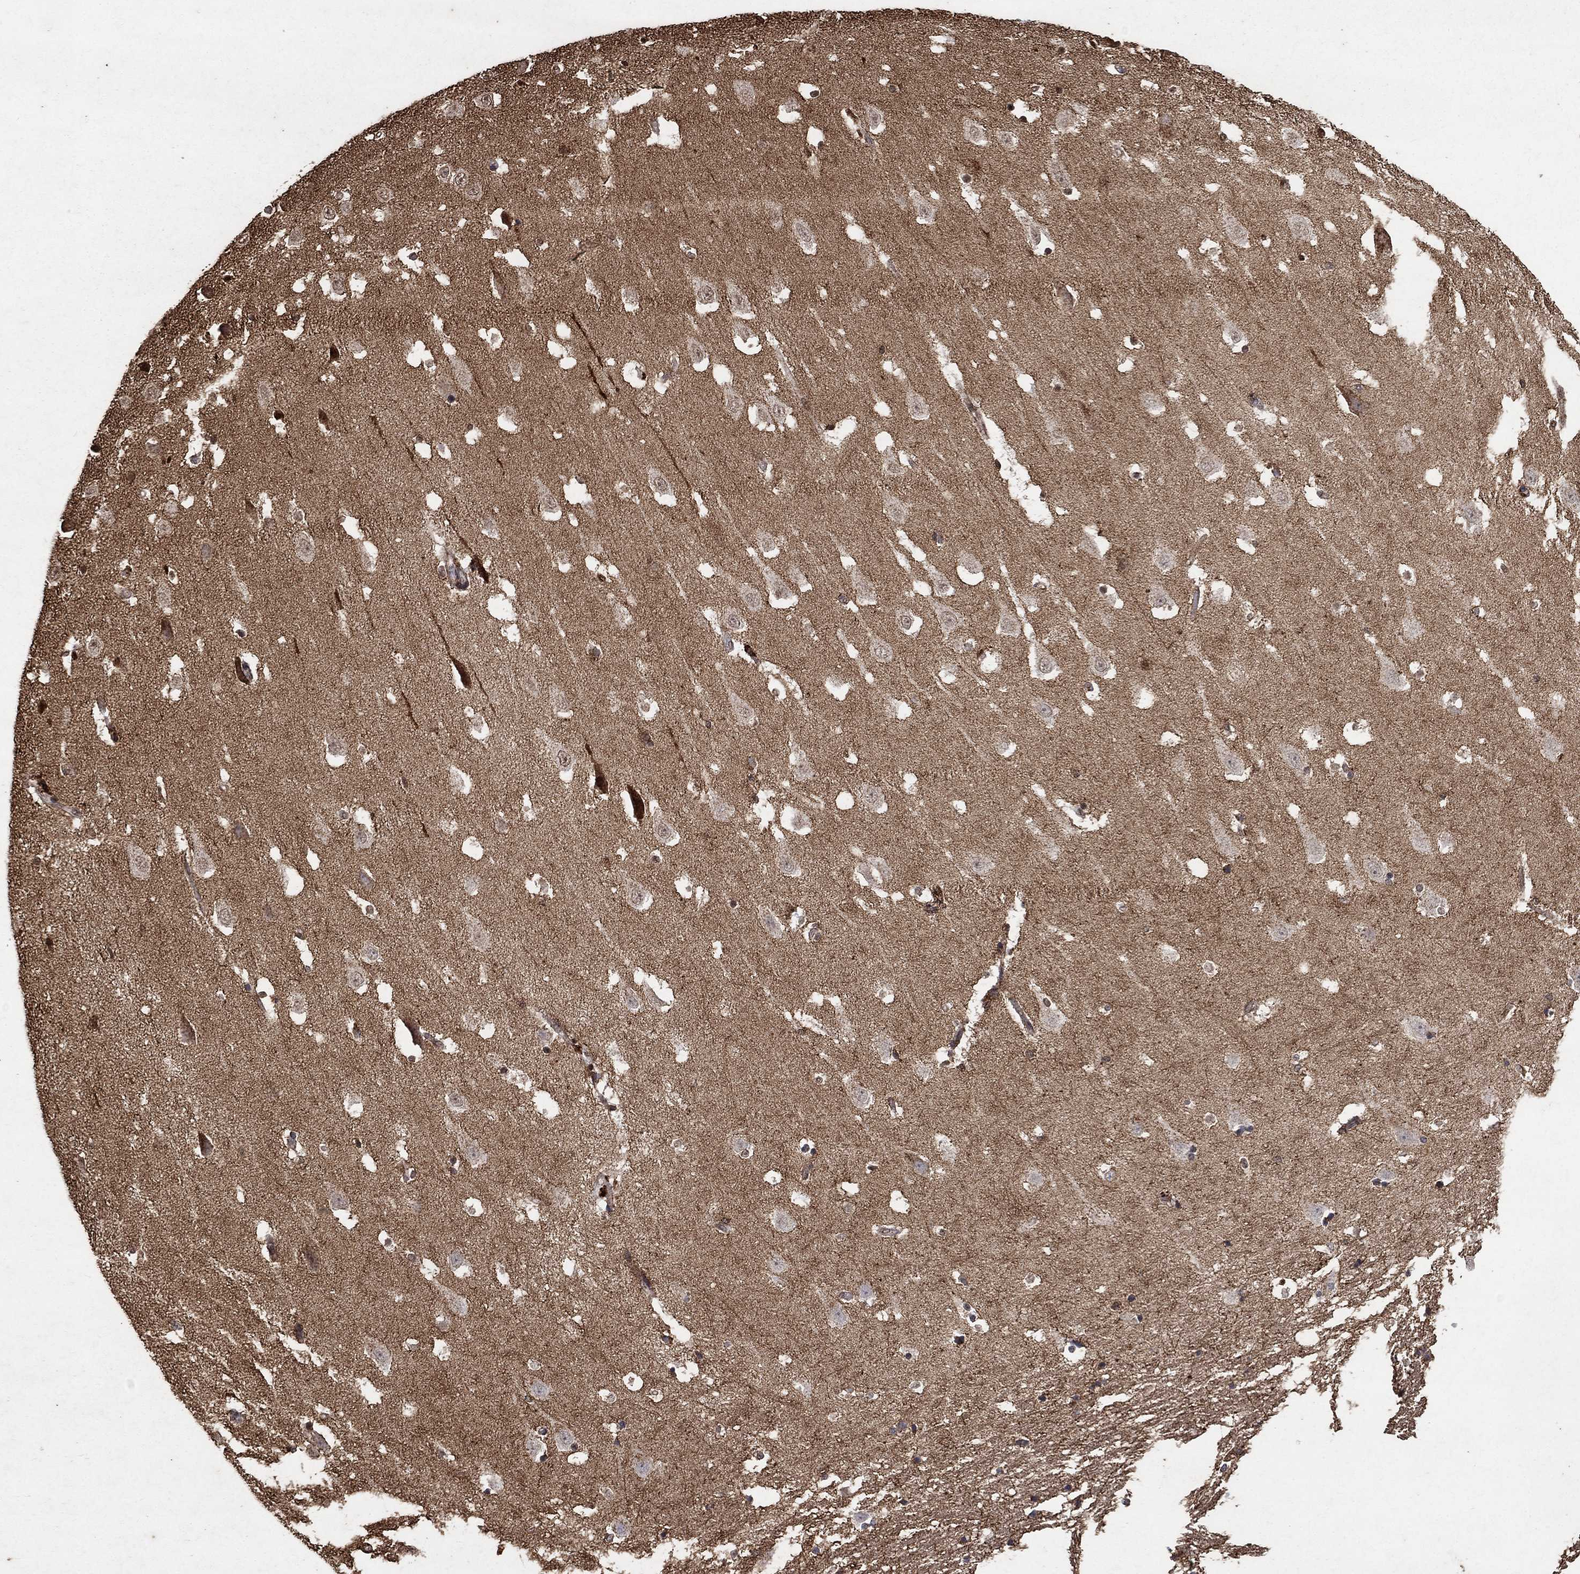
{"staining": {"intensity": "strong", "quantity": "25%-75%", "location": "cytoplasmic/membranous,nuclear"}, "tissue": "hippocampus", "cell_type": "Glial cells", "image_type": "normal", "snomed": [{"axis": "morphology", "description": "Normal tissue, NOS"}, {"axis": "topography", "description": "Hippocampus"}], "caption": "Immunohistochemistry histopathology image of unremarkable hippocampus stained for a protein (brown), which exhibits high levels of strong cytoplasmic/membranous,nuclear expression in about 25%-75% of glial cells.", "gene": "CD24", "patient": {"sex": "male", "age": 49}}